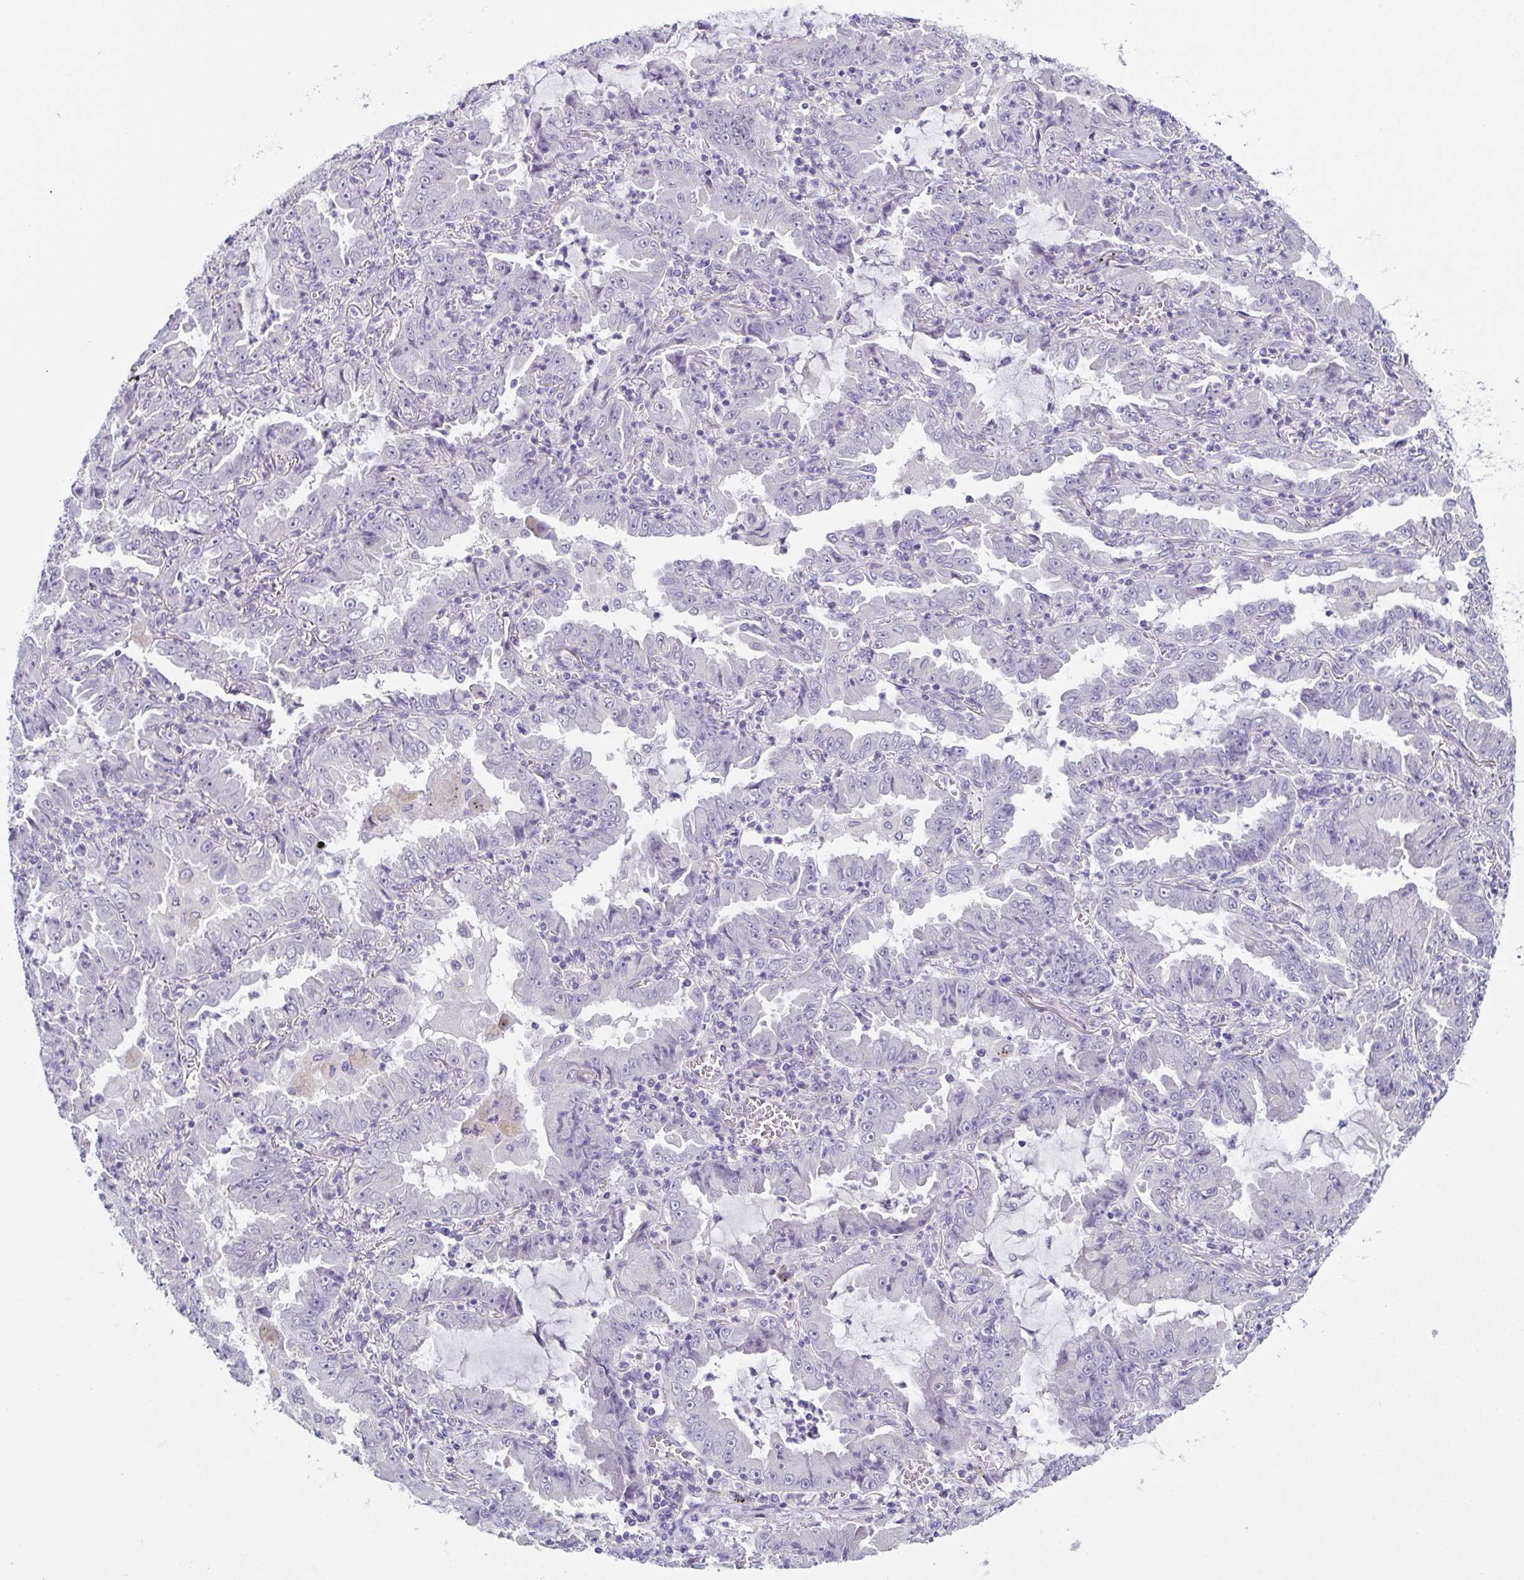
{"staining": {"intensity": "negative", "quantity": "none", "location": "none"}, "tissue": "lung cancer", "cell_type": "Tumor cells", "image_type": "cancer", "snomed": [{"axis": "morphology", "description": "Adenocarcinoma, NOS"}, {"axis": "topography", "description": "Lung"}], "caption": "The immunohistochemistry (IHC) image has no significant expression in tumor cells of lung cancer tissue.", "gene": "COL17A1", "patient": {"sex": "female", "age": 52}}